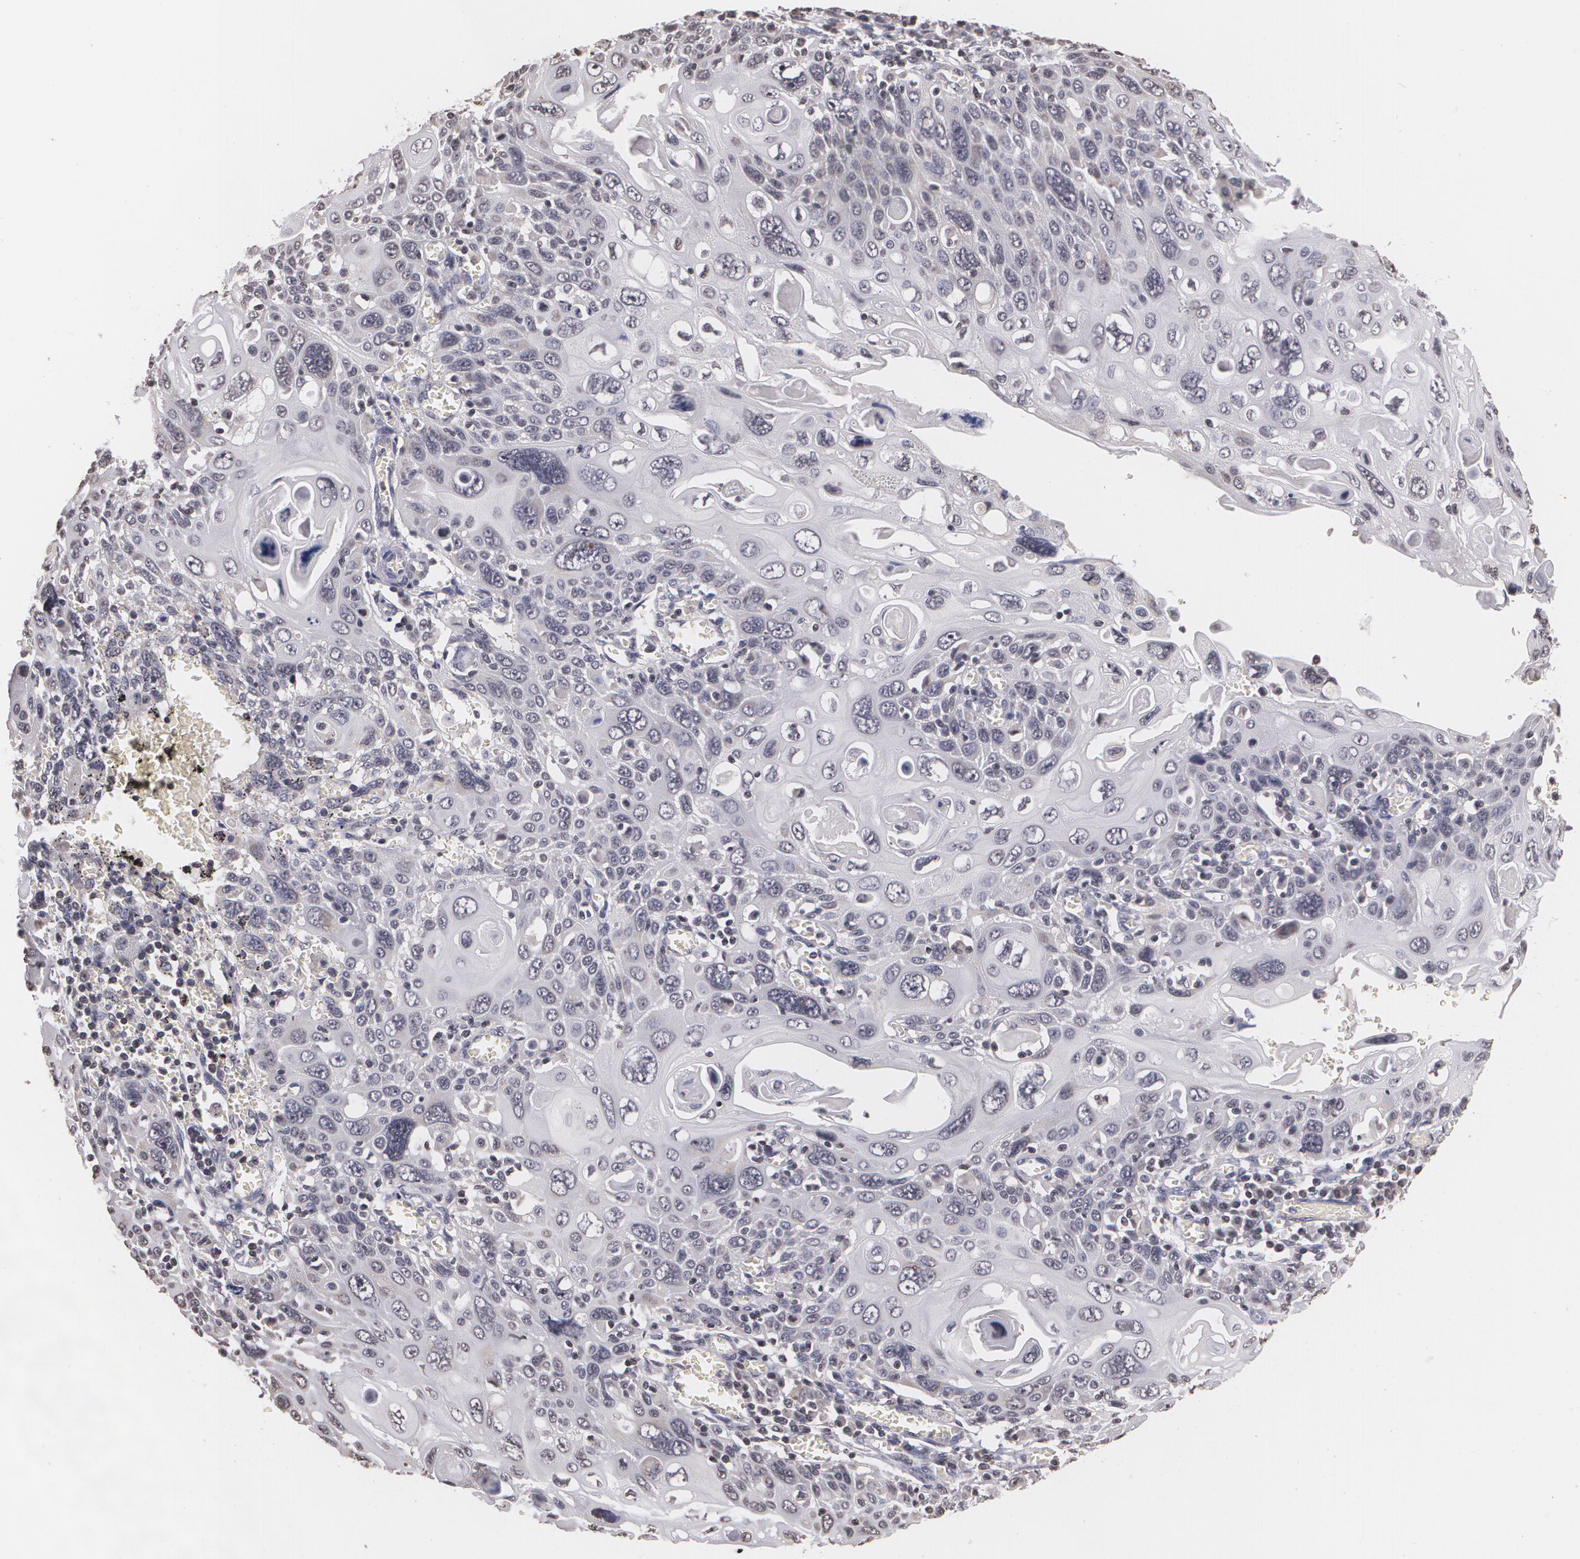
{"staining": {"intensity": "negative", "quantity": "none", "location": "none"}, "tissue": "cervical cancer", "cell_type": "Tumor cells", "image_type": "cancer", "snomed": [{"axis": "morphology", "description": "Squamous cell carcinoma, NOS"}, {"axis": "topography", "description": "Cervix"}], "caption": "There is no significant positivity in tumor cells of cervical squamous cell carcinoma.", "gene": "THRB", "patient": {"sex": "female", "age": 54}}